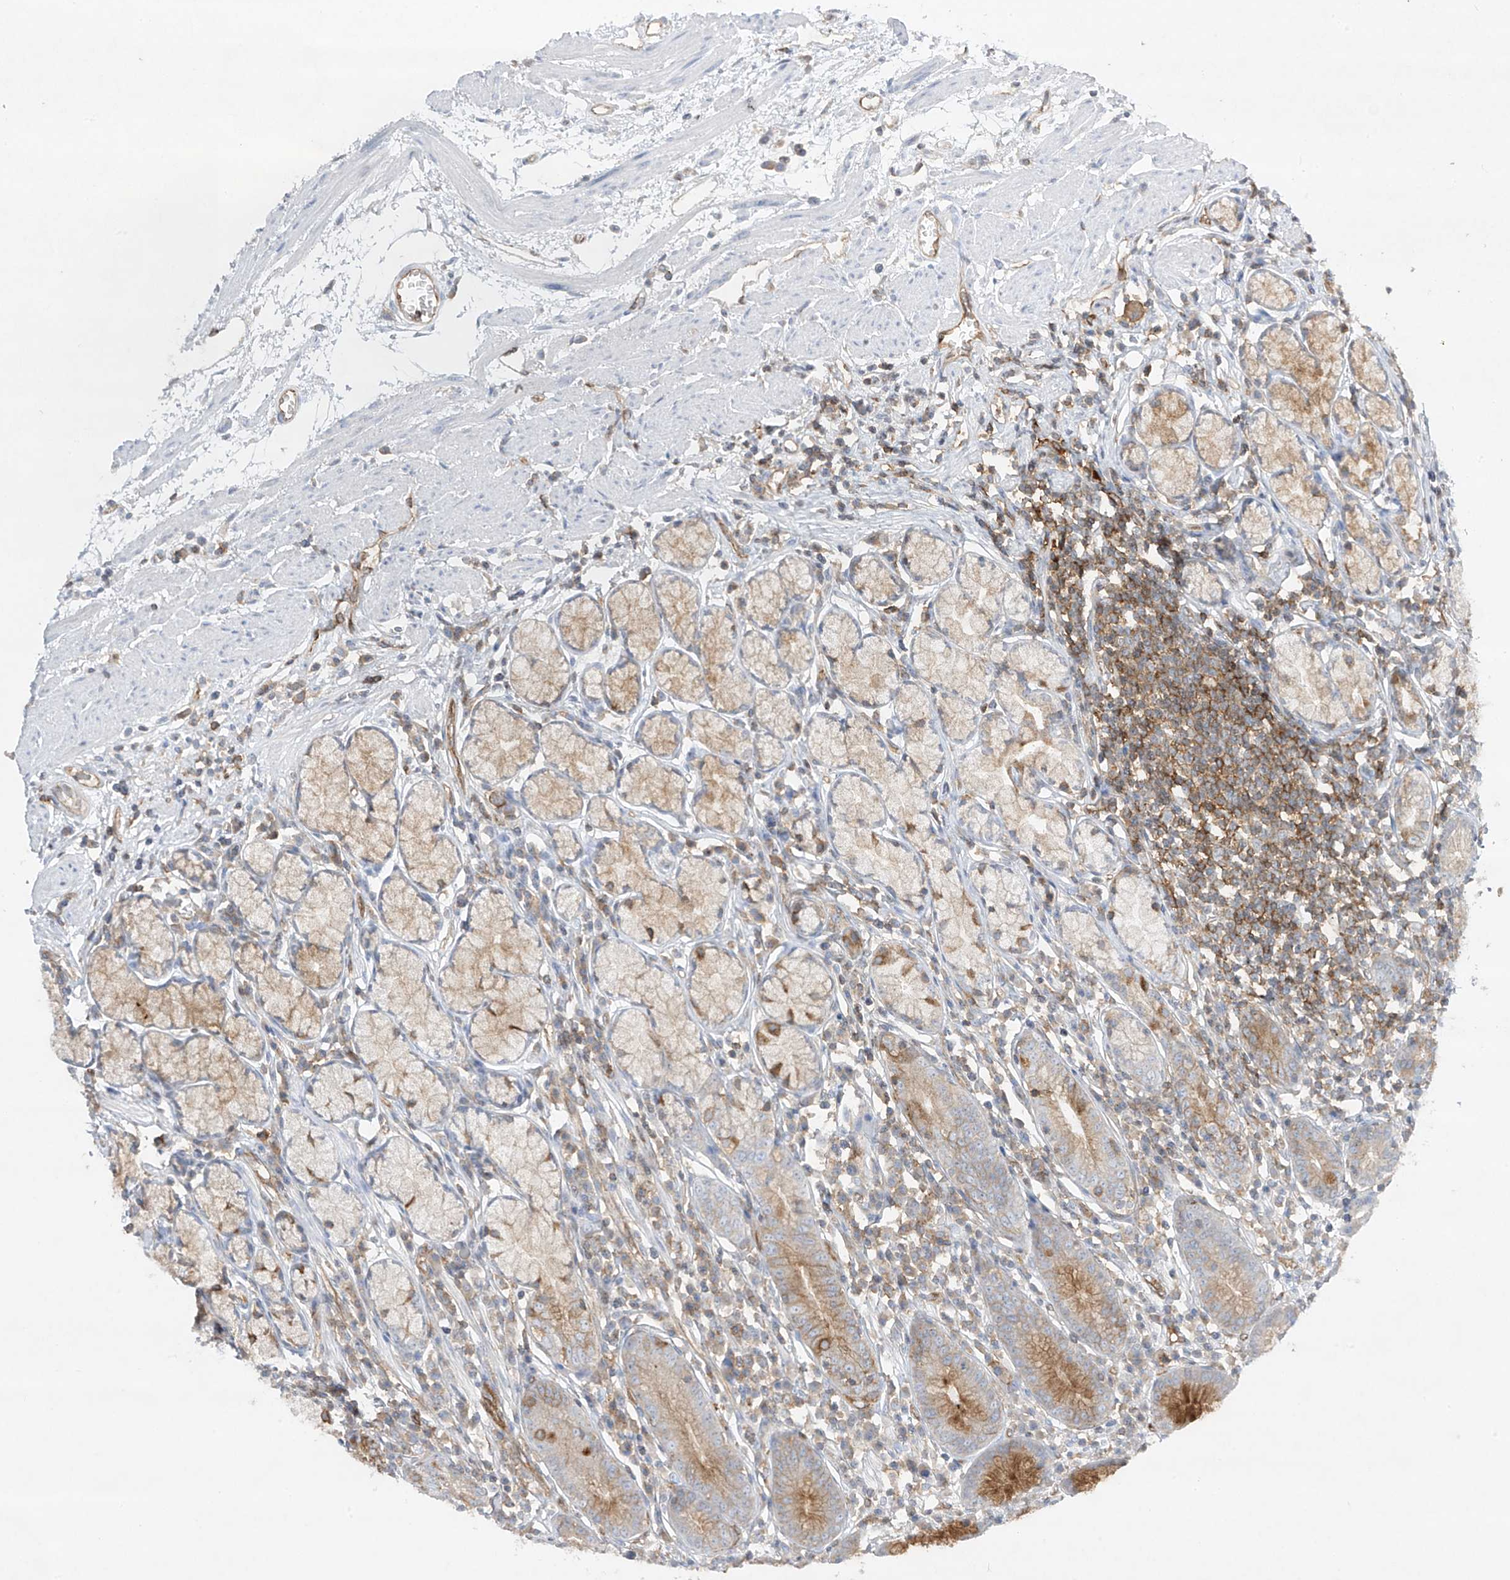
{"staining": {"intensity": "strong", "quantity": "<25%", "location": "cytoplasmic/membranous"}, "tissue": "stomach", "cell_type": "Glandular cells", "image_type": "normal", "snomed": [{"axis": "morphology", "description": "Normal tissue, NOS"}, {"axis": "topography", "description": "Stomach"}], "caption": "Immunohistochemical staining of normal human stomach exhibits strong cytoplasmic/membranous protein staining in approximately <25% of glandular cells. (DAB (3,3'-diaminobenzidine) = brown stain, brightfield microscopy at high magnification).", "gene": "HLA", "patient": {"sex": "male", "age": 55}}